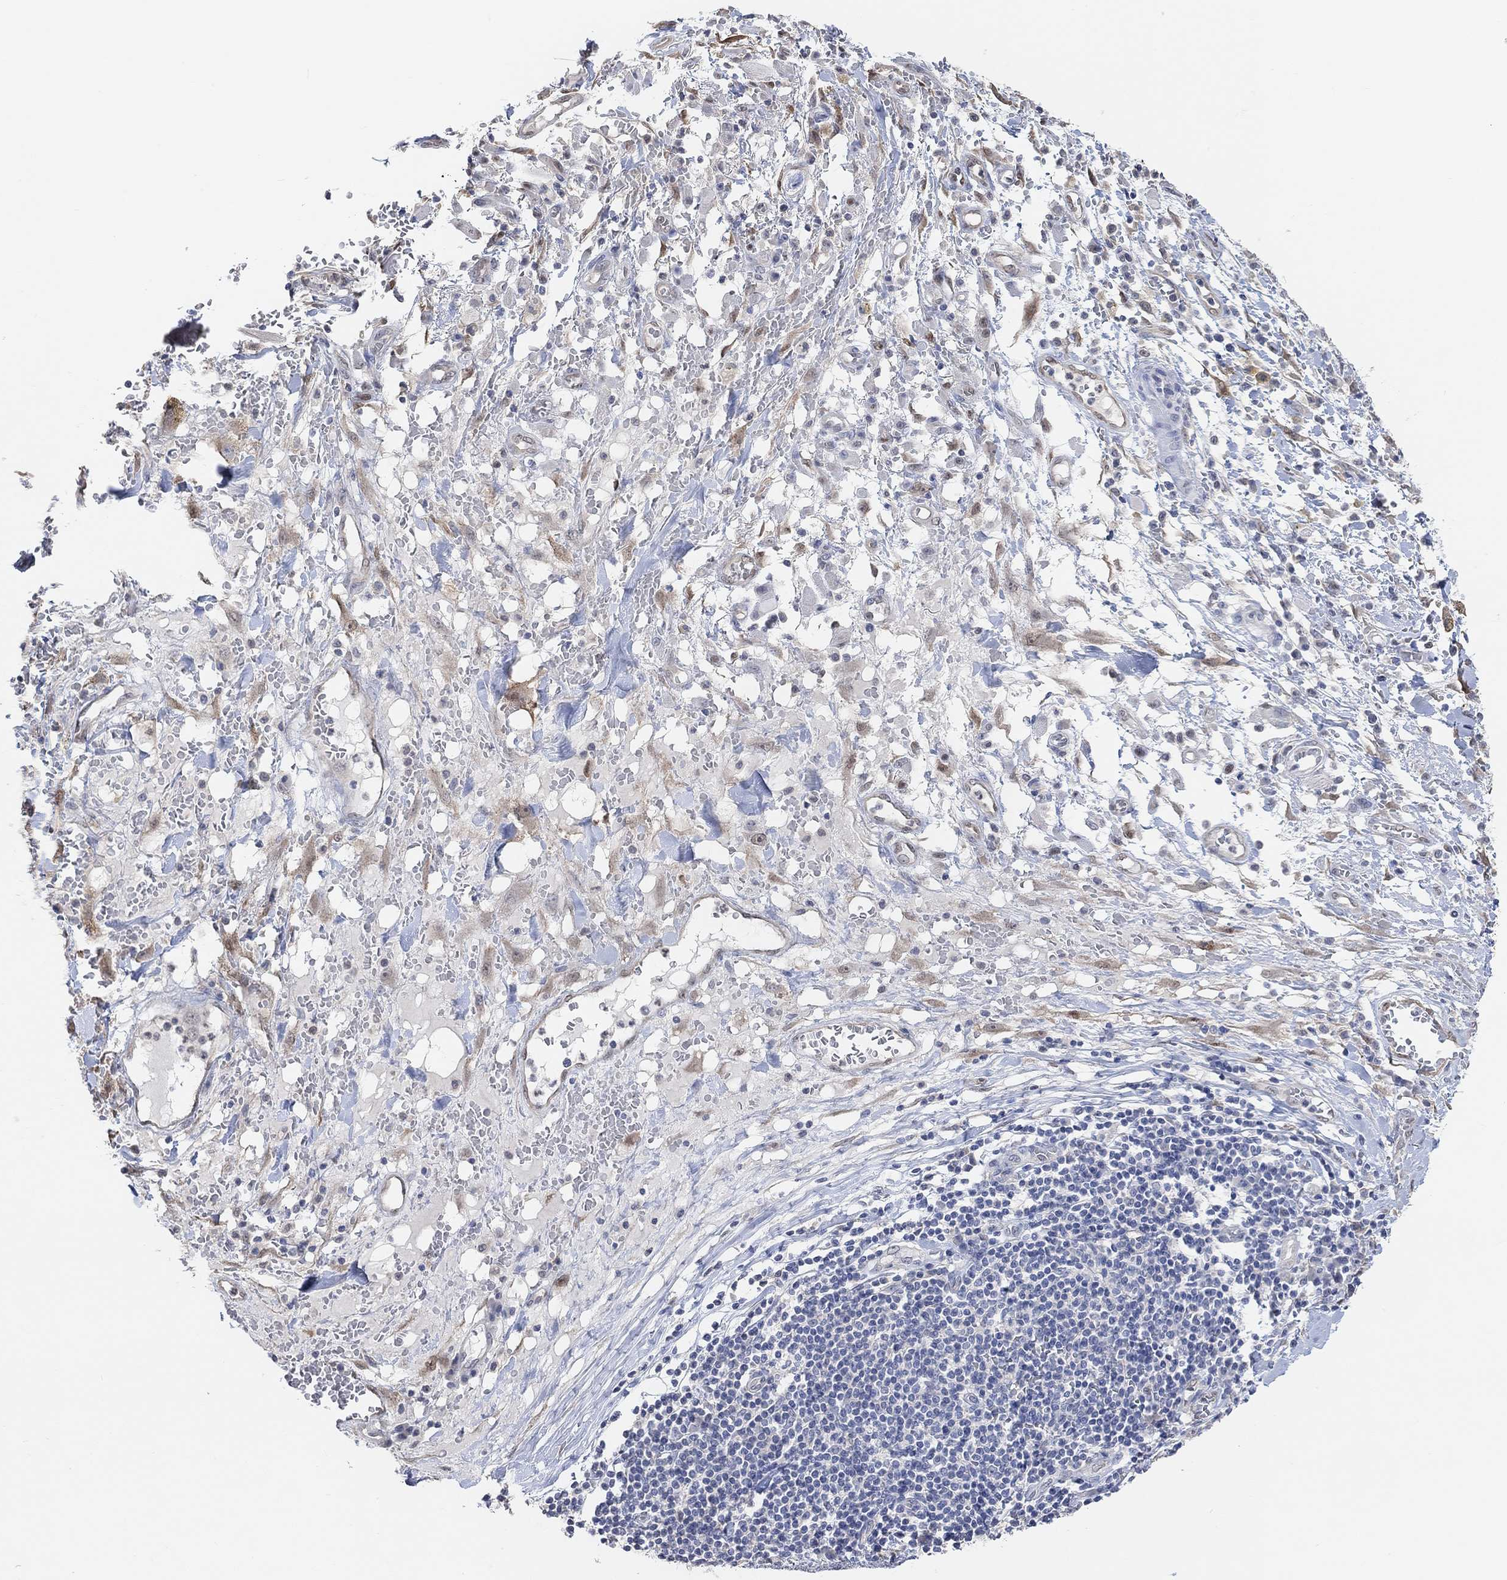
{"staining": {"intensity": "moderate", "quantity": "<25%", "location": "cytoplasmic/membranous"}, "tissue": "melanoma", "cell_type": "Tumor cells", "image_type": "cancer", "snomed": [{"axis": "morphology", "description": "Malignant melanoma, NOS"}, {"axis": "topography", "description": "Skin"}], "caption": "About <25% of tumor cells in human malignant melanoma display moderate cytoplasmic/membranous protein positivity as visualized by brown immunohistochemical staining.", "gene": "MUC1", "patient": {"sex": "female", "age": 91}}